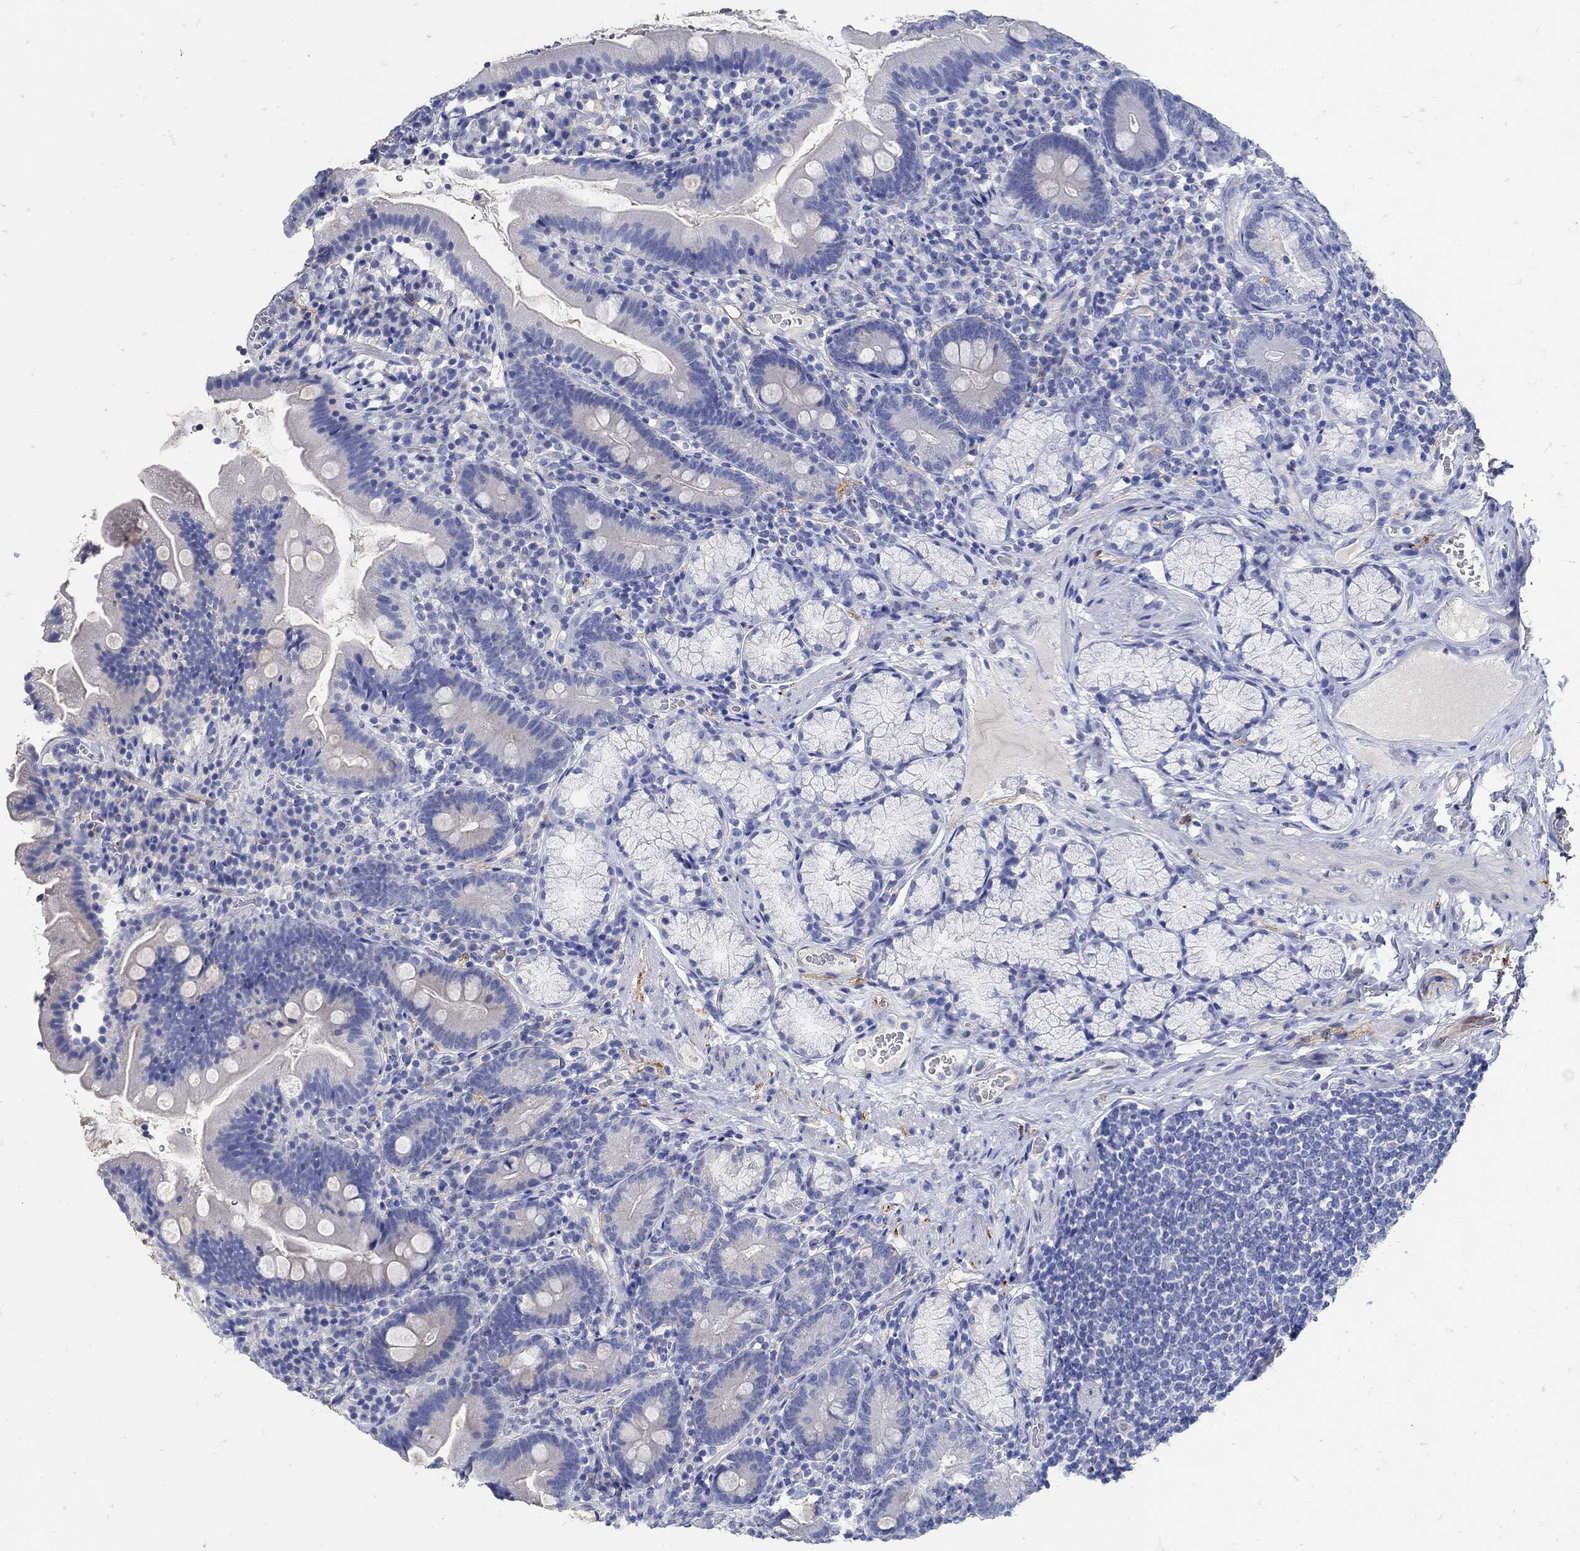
{"staining": {"intensity": "negative", "quantity": "none", "location": "none"}, "tissue": "duodenum", "cell_type": "Glandular cells", "image_type": "normal", "snomed": [{"axis": "morphology", "description": "Normal tissue, NOS"}, {"axis": "topography", "description": "Duodenum"}], "caption": "IHC image of benign duodenum stained for a protein (brown), which reveals no positivity in glandular cells.", "gene": "NOS1", "patient": {"sex": "female", "age": 67}}